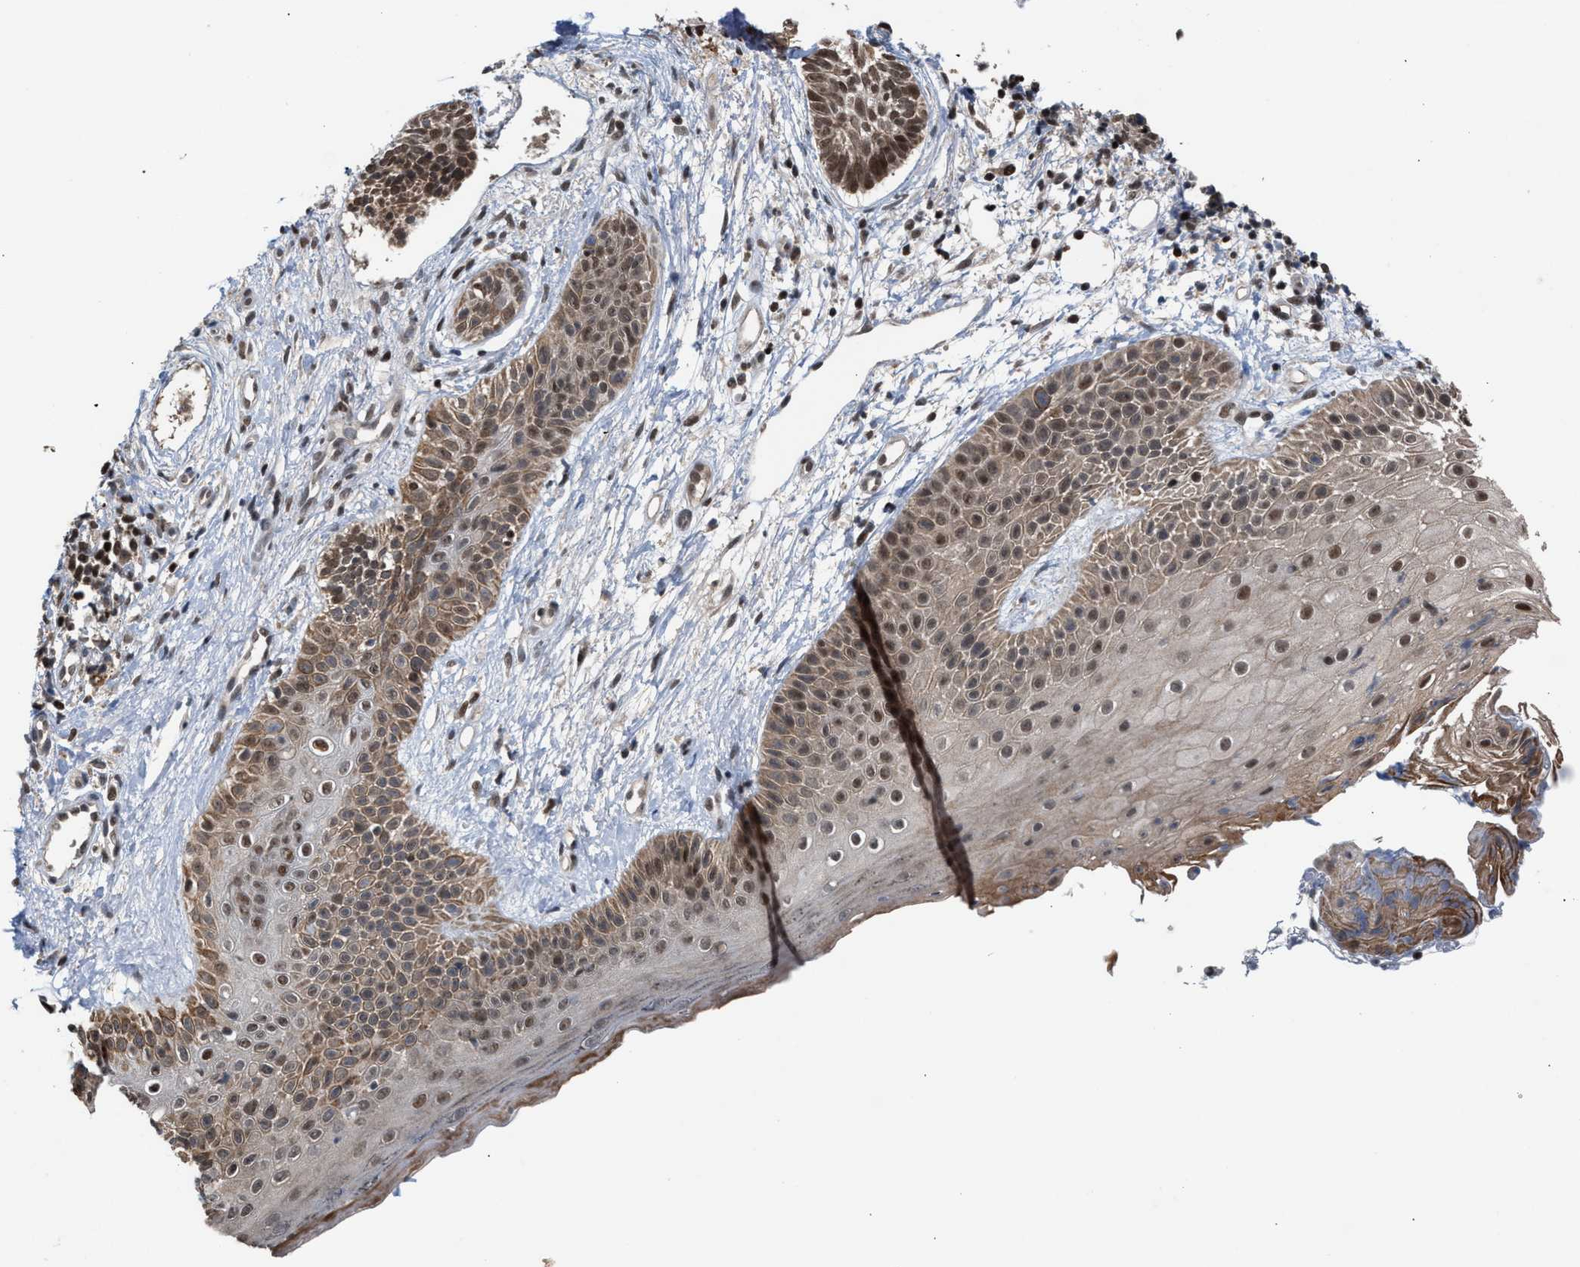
{"staining": {"intensity": "moderate", "quantity": ">75%", "location": "cytoplasmic/membranous,nuclear"}, "tissue": "skin cancer", "cell_type": "Tumor cells", "image_type": "cancer", "snomed": [{"axis": "morphology", "description": "Normal tissue, NOS"}, {"axis": "morphology", "description": "Basal cell carcinoma"}, {"axis": "topography", "description": "Skin"}], "caption": "Immunohistochemical staining of human skin cancer exhibits medium levels of moderate cytoplasmic/membranous and nuclear expression in about >75% of tumor cells.", "gene": "C9orf78", "patient": {"sex": "male", "age": 63}}